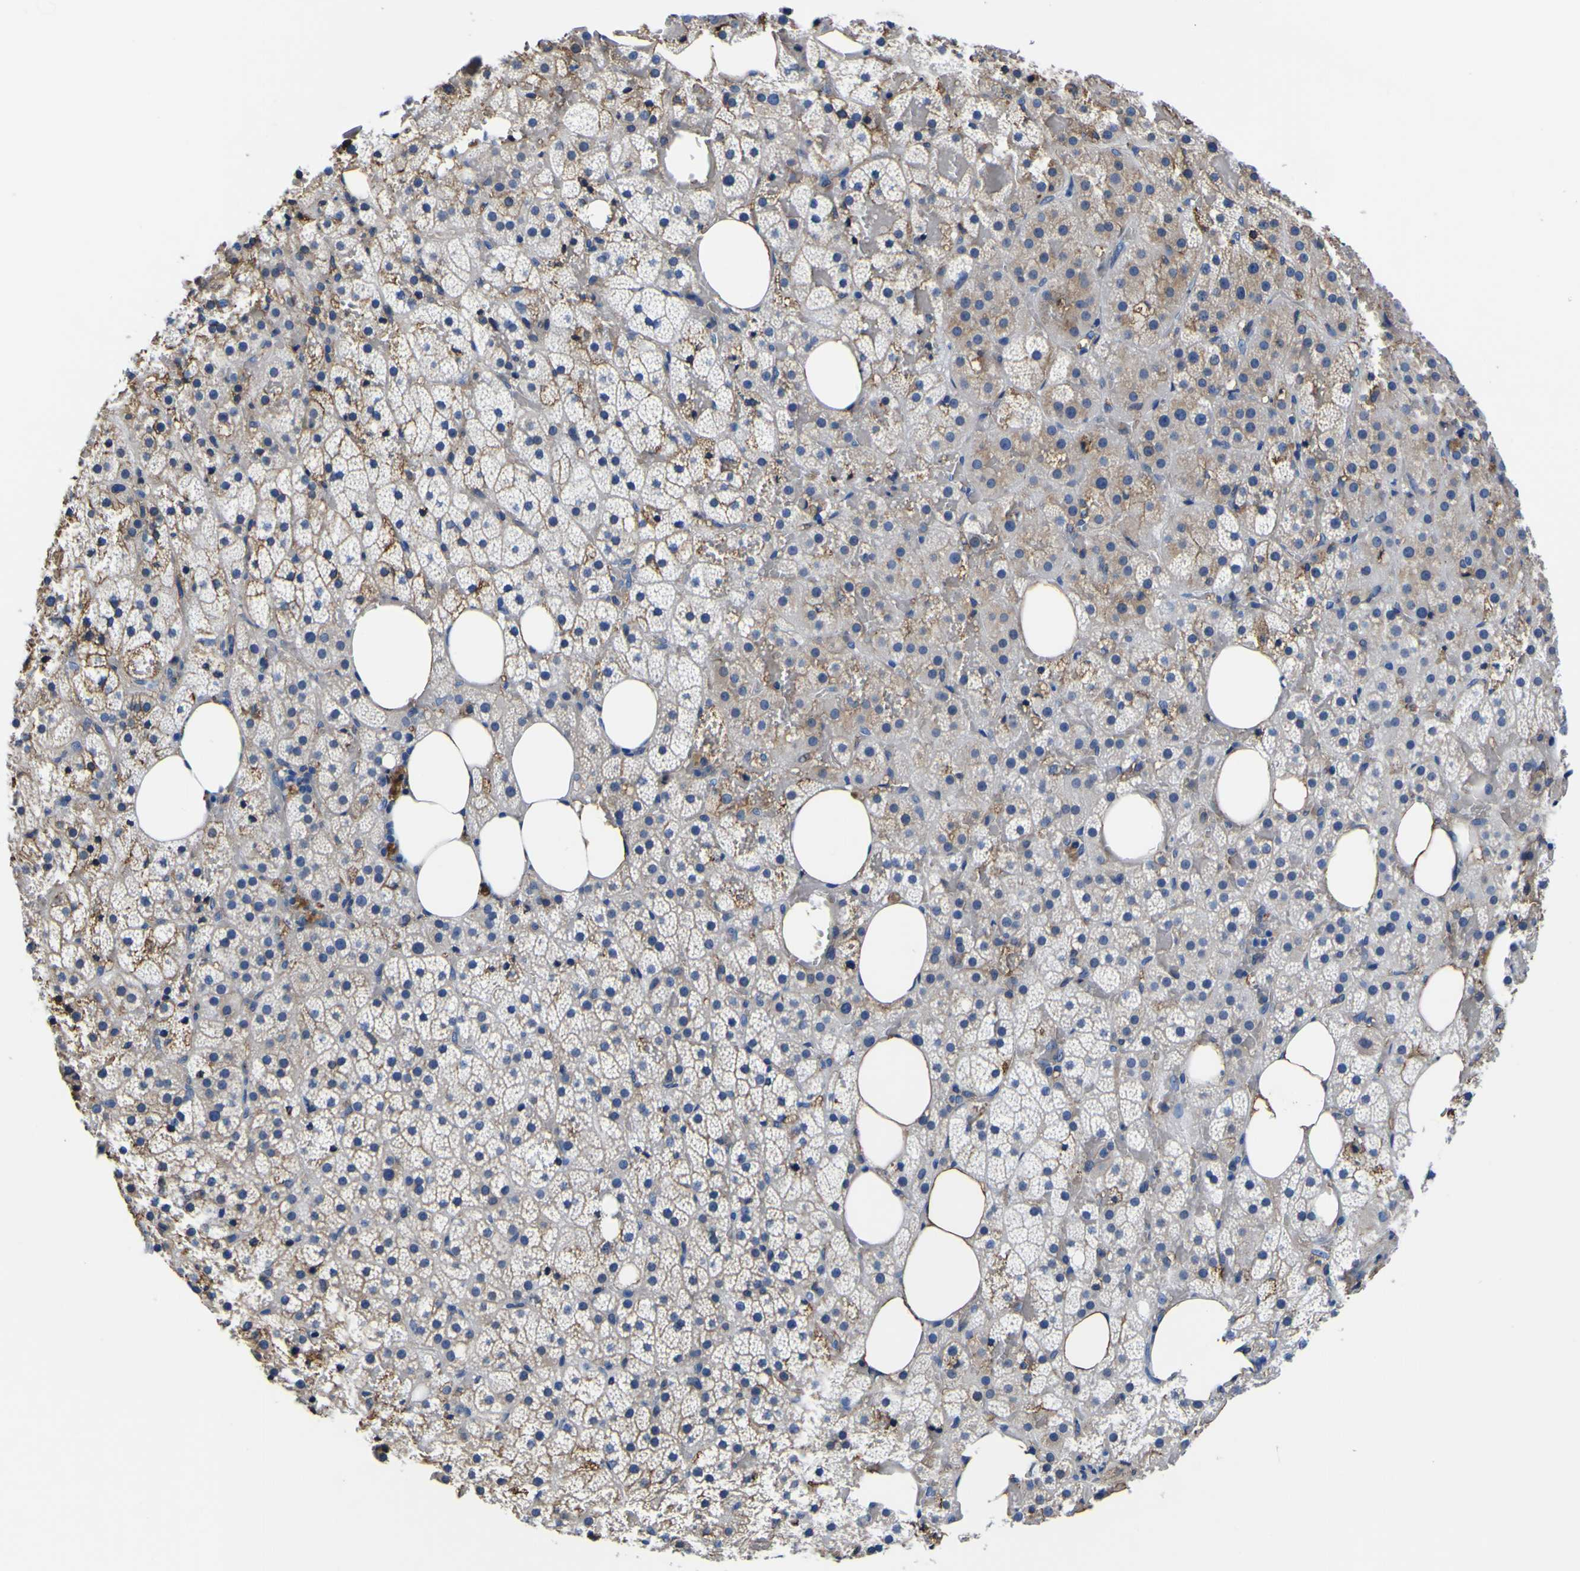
{"staining": {"intensity": "moderate", "quantity": "25%-75%", "location": "cytoplasmic/membranous"}, "tissue": "adrenal gland", "cell_type": "Glandular cells", "image_type": "normal", "snomed": [{"axis": "morphology", "description": "Normal tissue, NOS"}, {"axis": "topography", "description": "Adrenal gland"}], "caption": "Protein expression analysis of unremarkable human adrenal gland reveals moderate cytoplasmic/membranous expression in approximately 25%-75% of glandular cells.", "gene": "PXDN", "patient": {"sex": "female", "age": 59}}